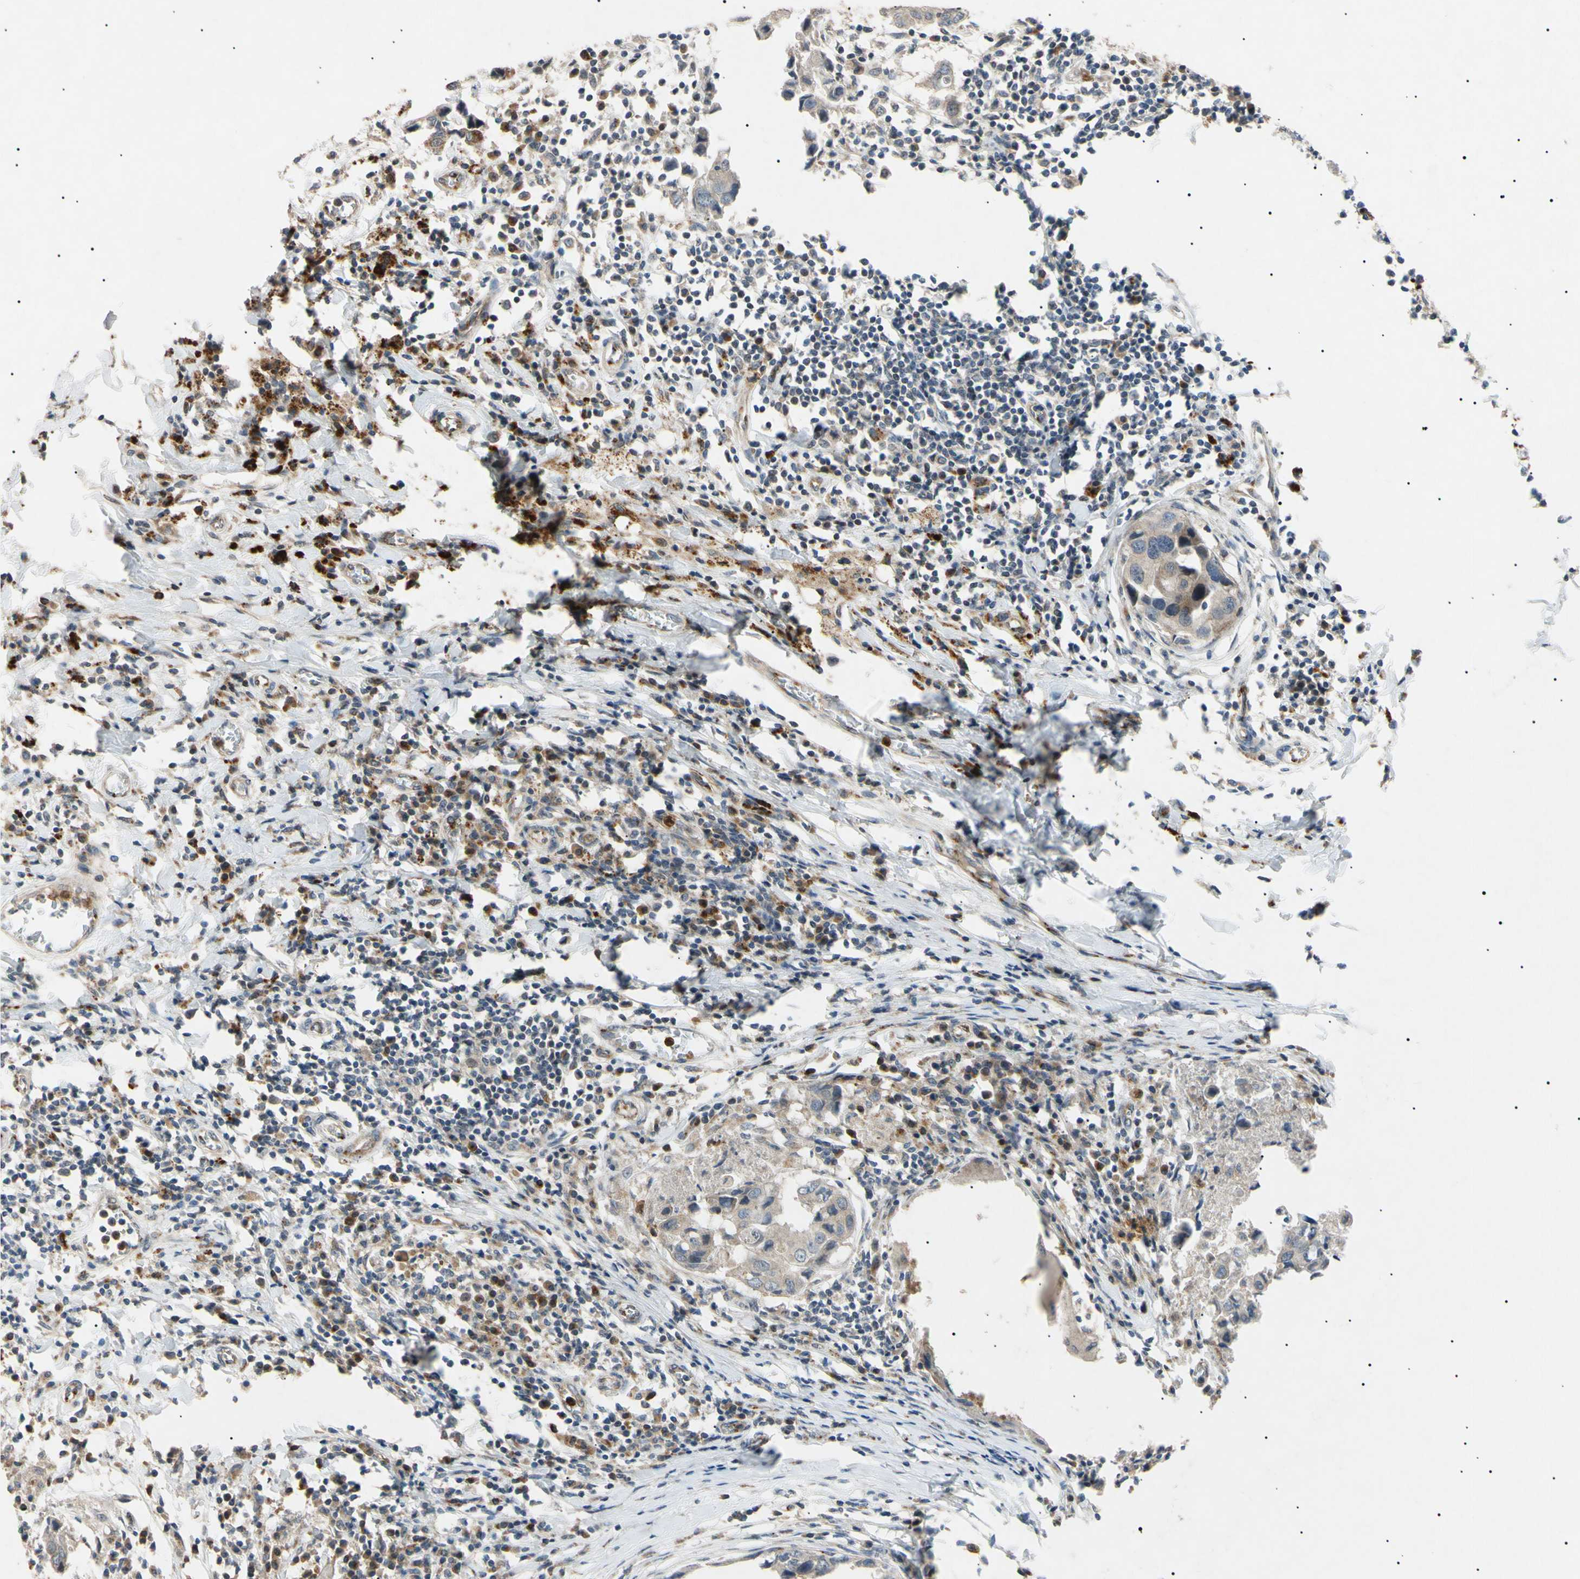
{"staining": {"intensity": "weak", "quantity": ">75%", "location": "cytoplasmic/membranous"}, "tissue": "breast cancer", "cell_type": "Tumor cells", "image_type": "cancer", "snomed": [{"axis": "morphology", "description": "Duct carcinoma"}, {"axis": "topography", "description": "Breast"}], "caption": "IHC of human breast cancer reveals low levels of weak cytoplasmic/membranous staining in about >75% of tumor cells.", "gene": "TUBB4A", "patient": {"sex": "female", "age": 27}}